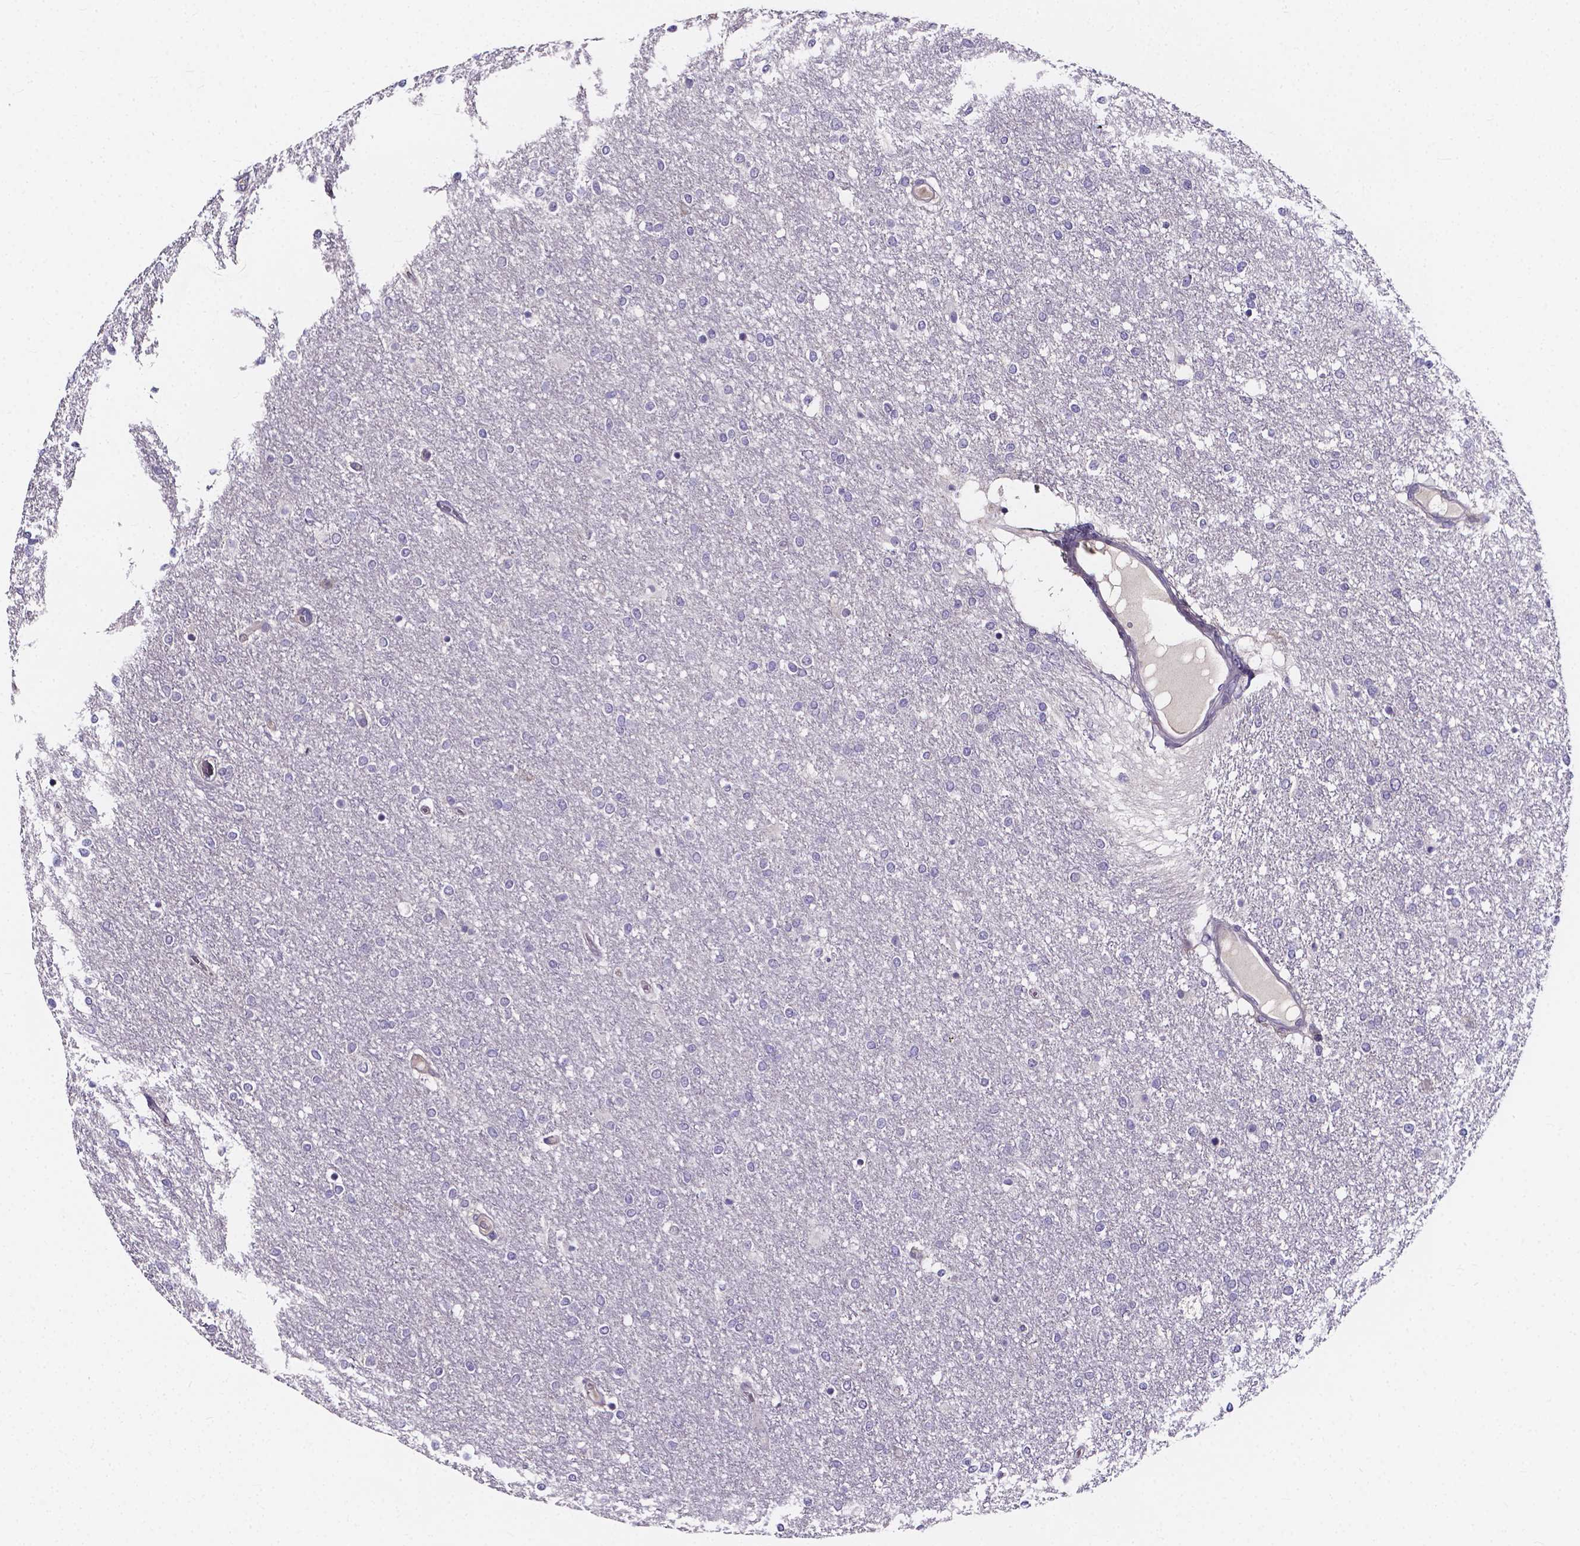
{"staining": {"intensity": "negative", "quantity": "none", "location": "none"}, "tissue": "glioma", "cell_type": "Tumor cells", "image_type": "cancer", "snomed": [{"axis": "morphology", "description": "Glioma, malignant, High grade"}, {"axis": "topography", "description": "Brain"}], "caption": "This is an immunohistochemistry image of human glioma. There is no staining in tumor cells.", "gene": "SPOCD1", "patient": {"sex": "female", "age": 61}}